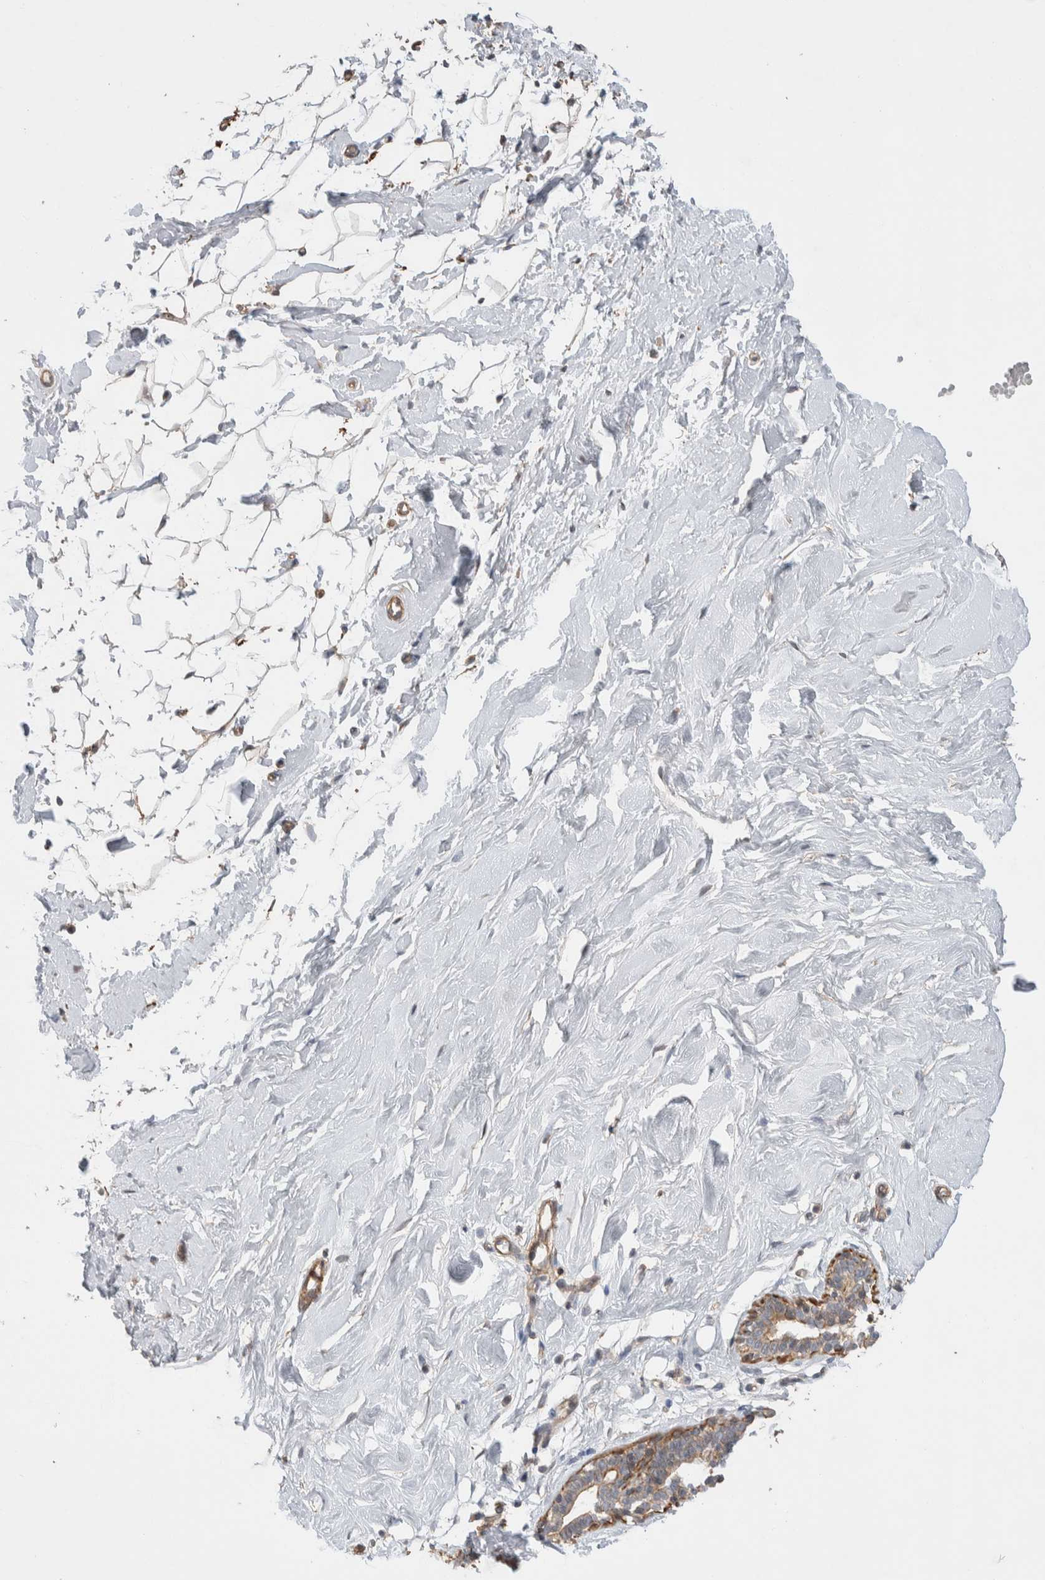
{"staining": {"intensity": "negative", "quantity": "none", "location": "none"}, "tissue": "breast", "cell_type": "Adipocytes", "image_type": "normal", "snomed": [{"axis": "morphology", "description": "Normal tissue, NOS"}, {"axis": "topography", "description": "Breast"}], "caption": "Immunohistochemical staining of normal breast displays no significant expression in adipocytes. Nuclei are stained in blue.", "gene": "ZNF704", "patient": {"sex": "female", "age": 23}}